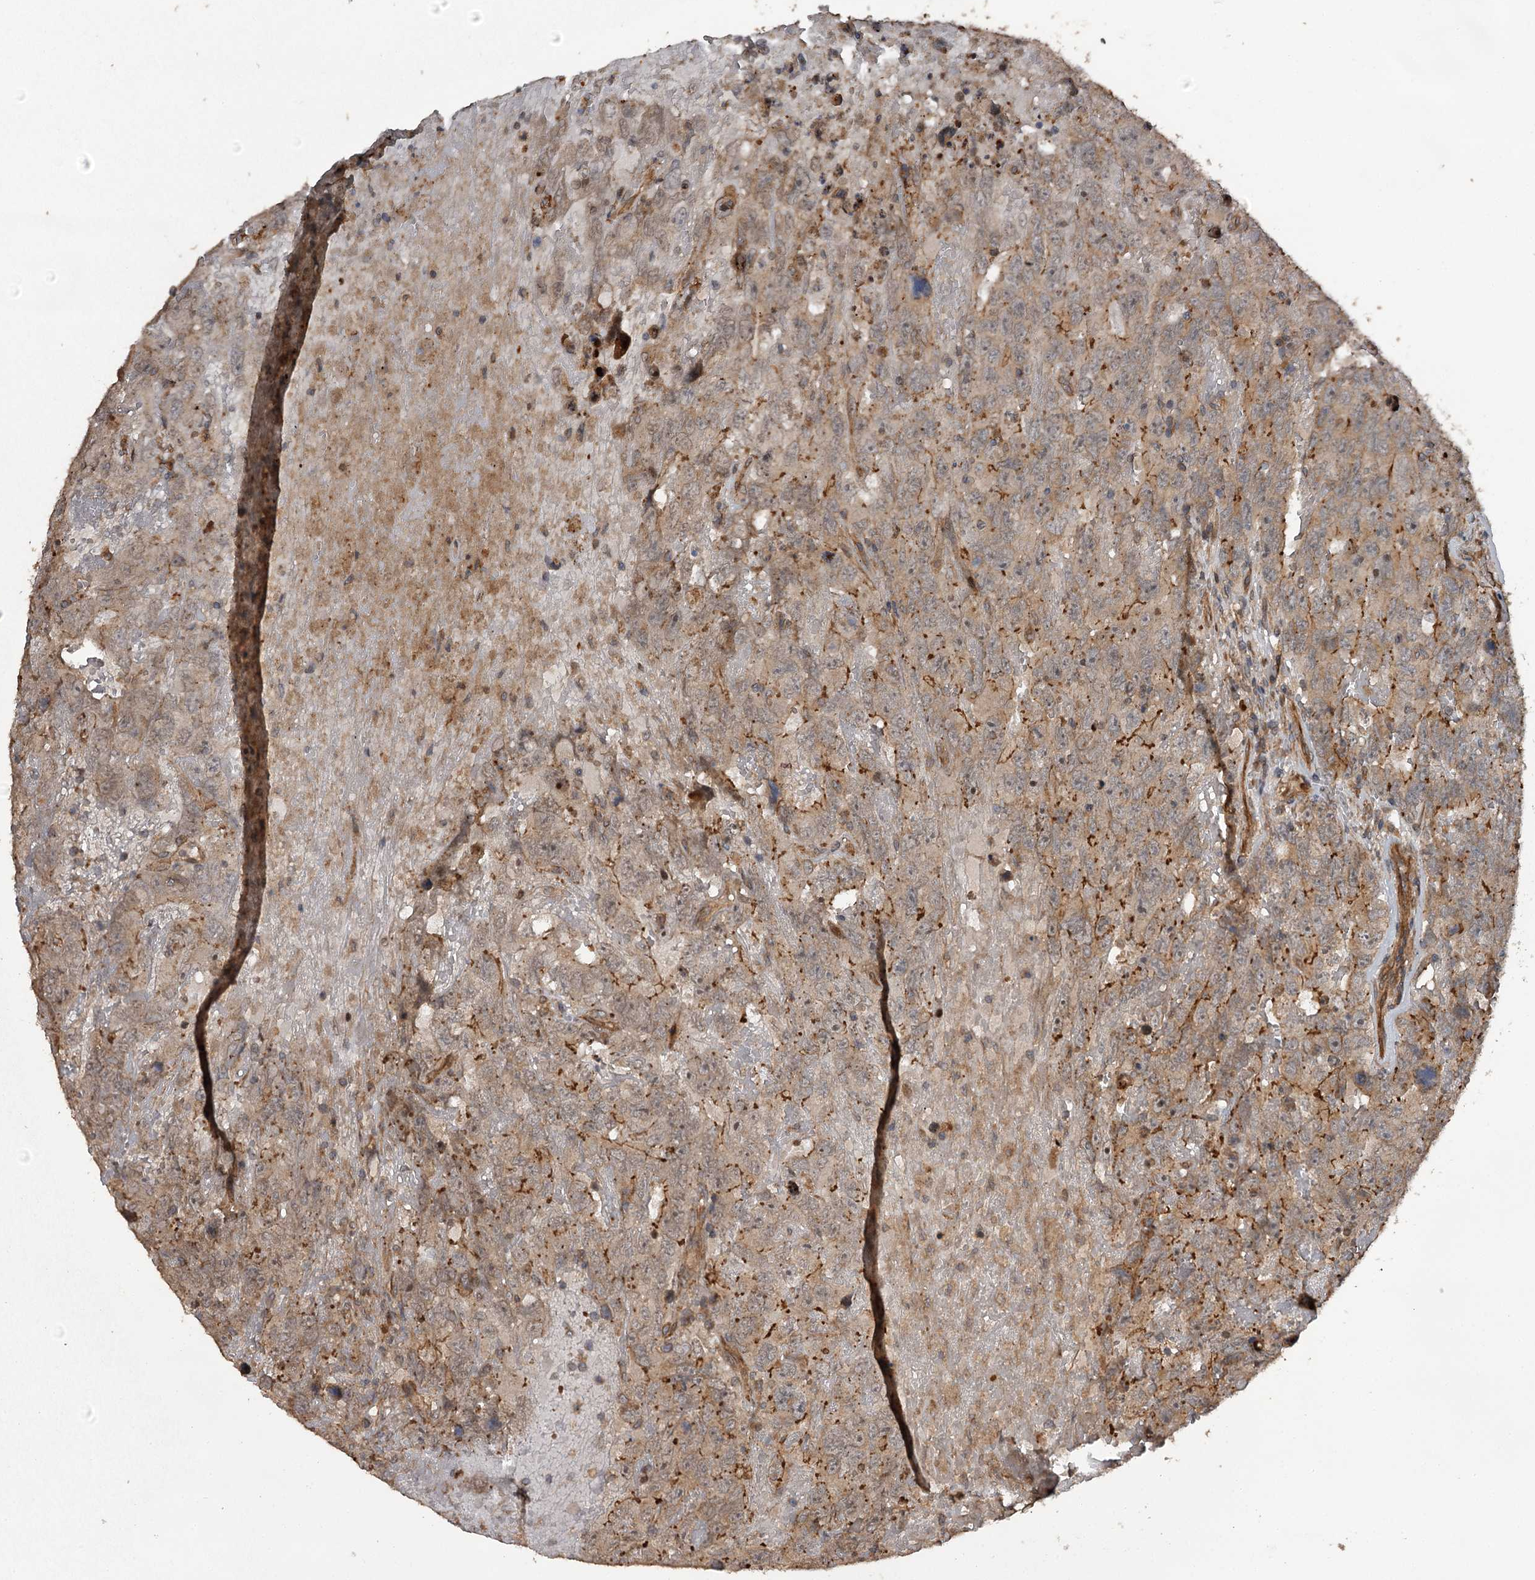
{"staining": {"intensity": "weak", "quantity": ">75%", "location": "cytoplasmic/membranous"}, "tissue": "testis cancer", "cell_type": "Tumor cells", "image_type": "cancer", "snomed": [{"axis": "morphology", "description": "Carcinoma, Embryonal, NOS"}, {"axis": "topography", "description": "Testis"}], "caption": "High-magnification brightfield microscopy of embryonal carcinoma (testis) stained with DAB (brown) and counterstained with hematoxylin (blue). tumor cells exhibit weak cytoplasmic/membranous staining is present in approximately>75% of cells.", "gene": "RAB21", "patient": {"sex": "male", "age": 45}}